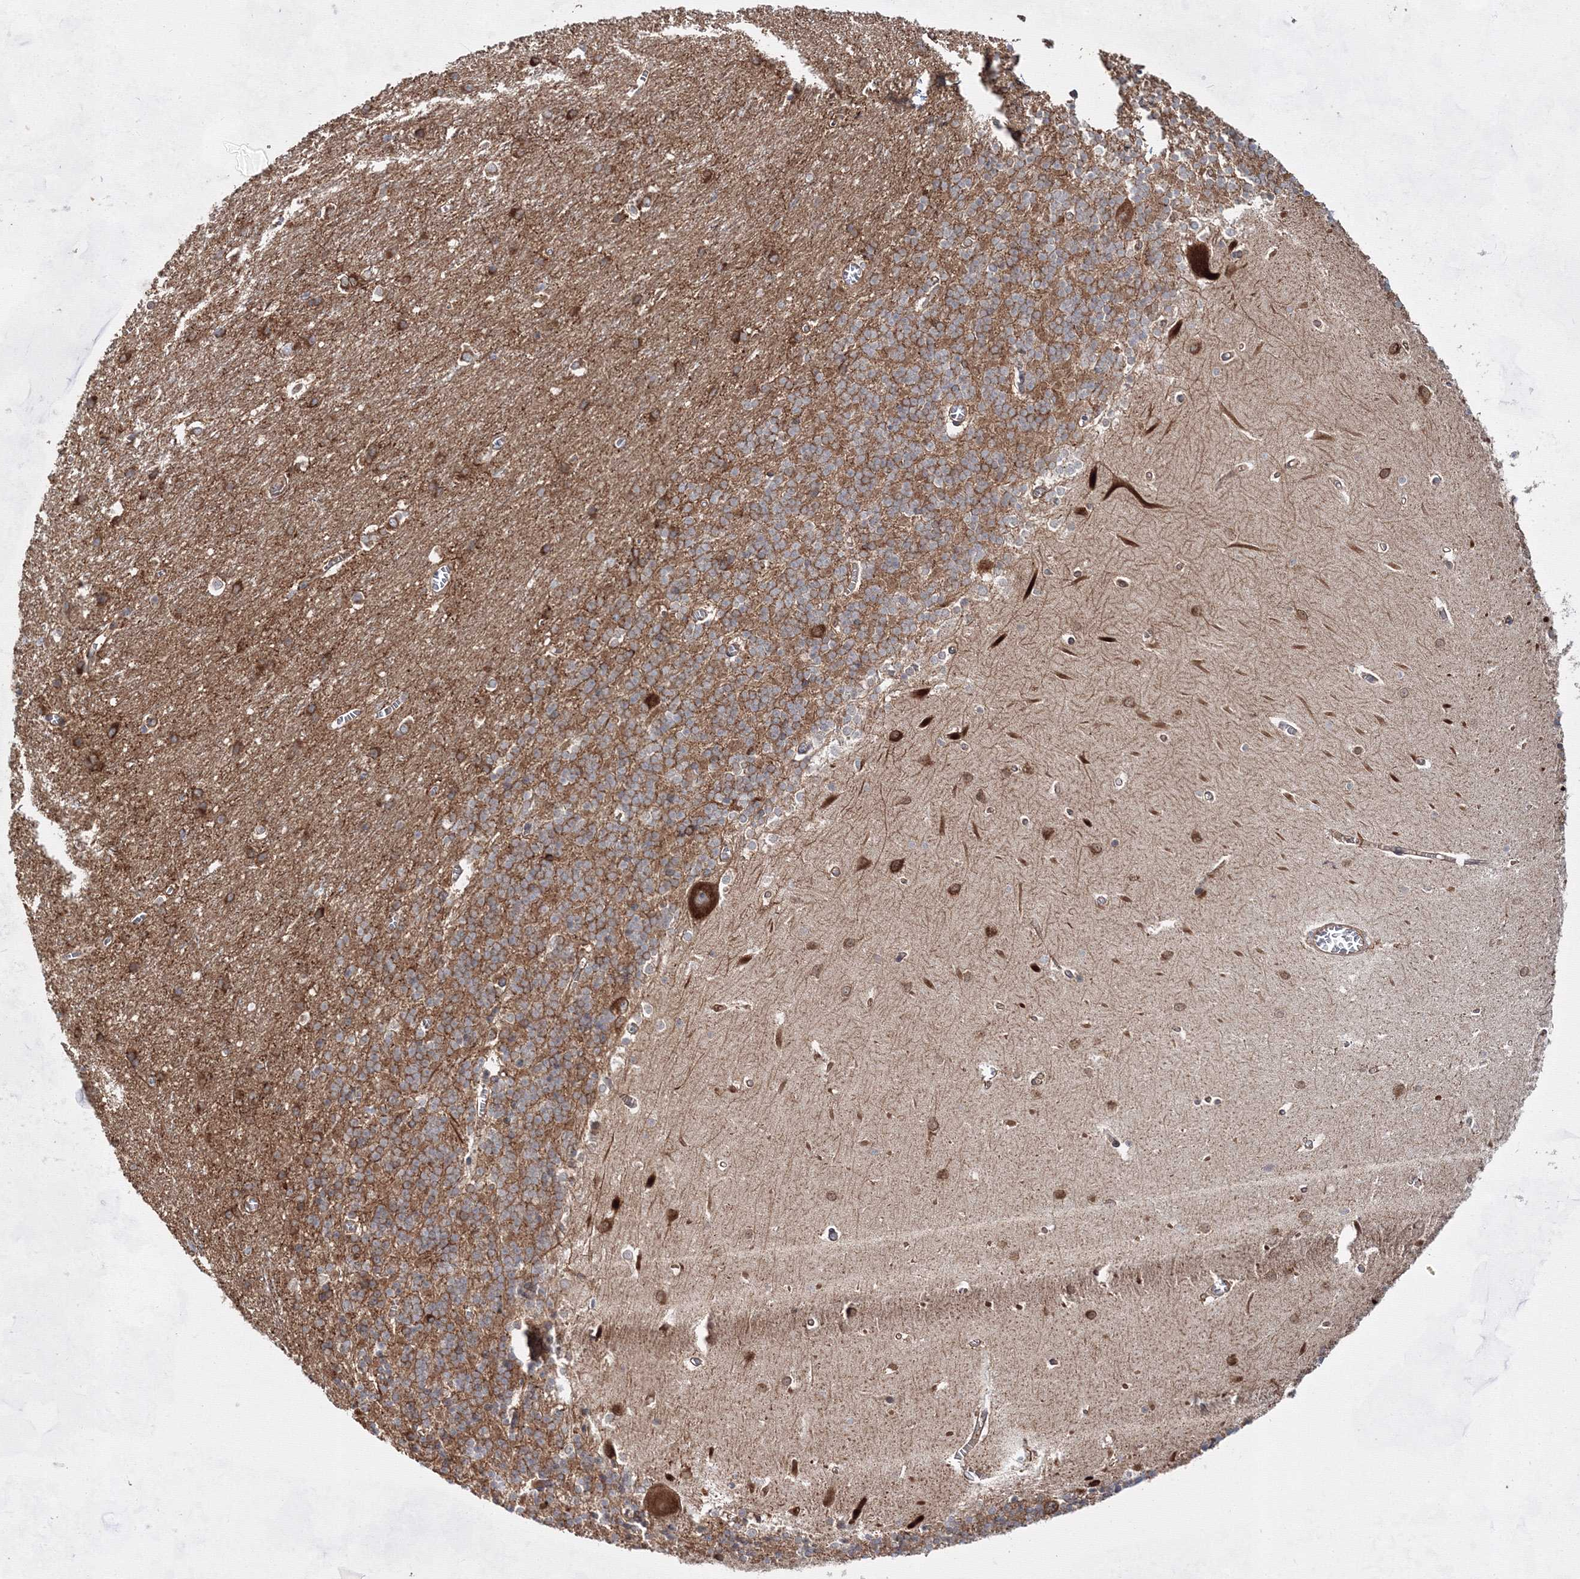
{"staining": {"intensity": "moderate", "quantity": ">75%", "location": "cytoplasmic/membranous"}, "tissue": "cerebellum", "cell_type": "Cells in granular layer", "image_type": "normal", "snomed": [{"axis": "morphology", "description": "Normal tissue, NOS"}, {"axis": "topography", "description": "Cerebellum"}], "caption": "Unremarkable cerebellum reveals moderate cytoplasmic/membranous expression in approximately >75% of cells in granular layer The staining was performed using DAB (3,3'-diaminobenzidine), with brown indicating positive protein expression. Nuclei are stained blue with hematoxylin..", "gene": "EXOC6", "patient": {"sex": "male", "age": 37}}